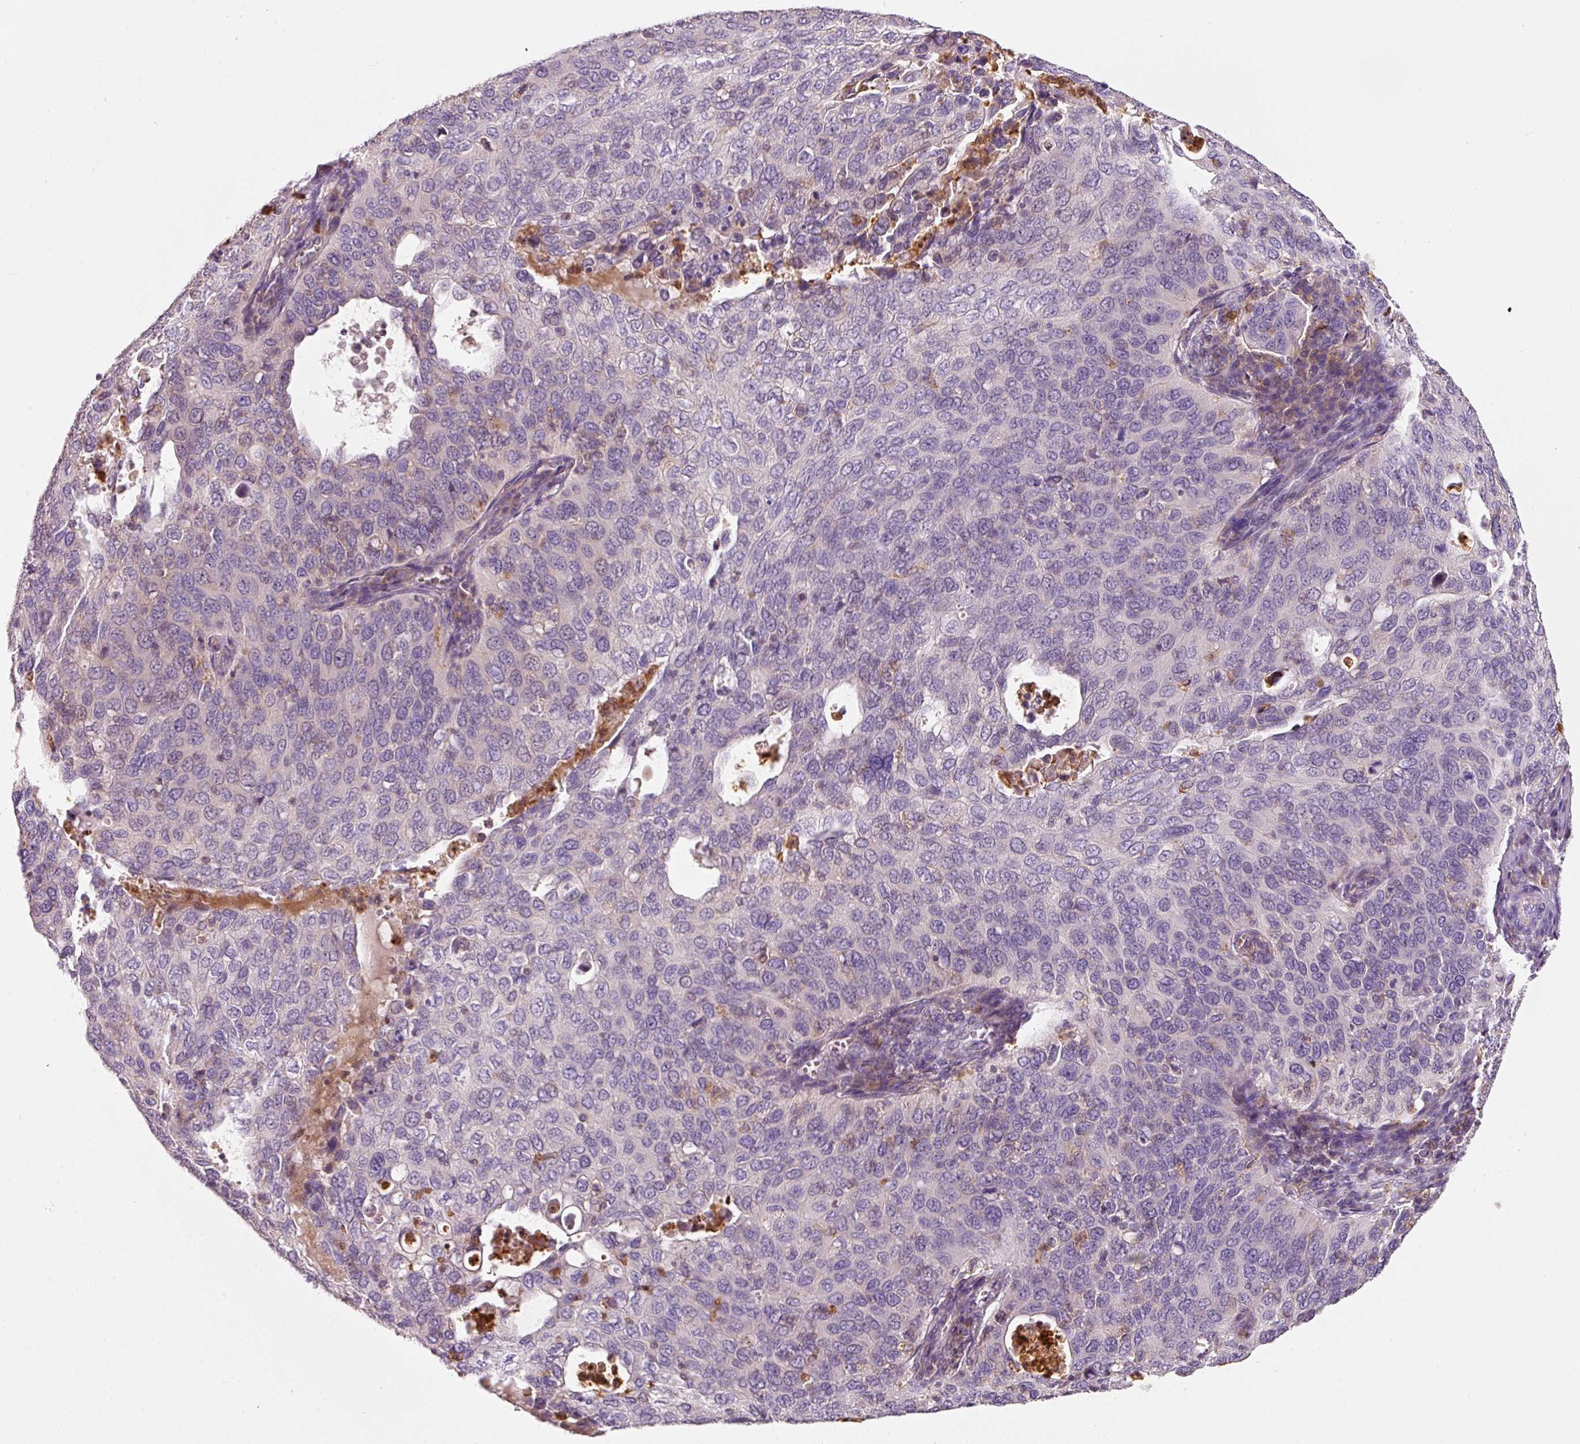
{"staining": {"intensity": "negative", "quantity": "none", "location": "none"}, "tissue": "cervical cancer", "cell_type": "Tumor cells", "image_type": "cancer", "snomed": [{"axis": "morphology", "description": "Squamous cell carcinoma, NOS"}, {"axis": "topography", "description": "Cervix"}], "caption": "Immunohistochemistry of human cervical cancer (squamous cell carcinoma) demonstrates no staining in tumor cells. Nuclei are stained in blue.", "gene": "IQGAP2", "patient": {"sex": "female", "age": 36}}